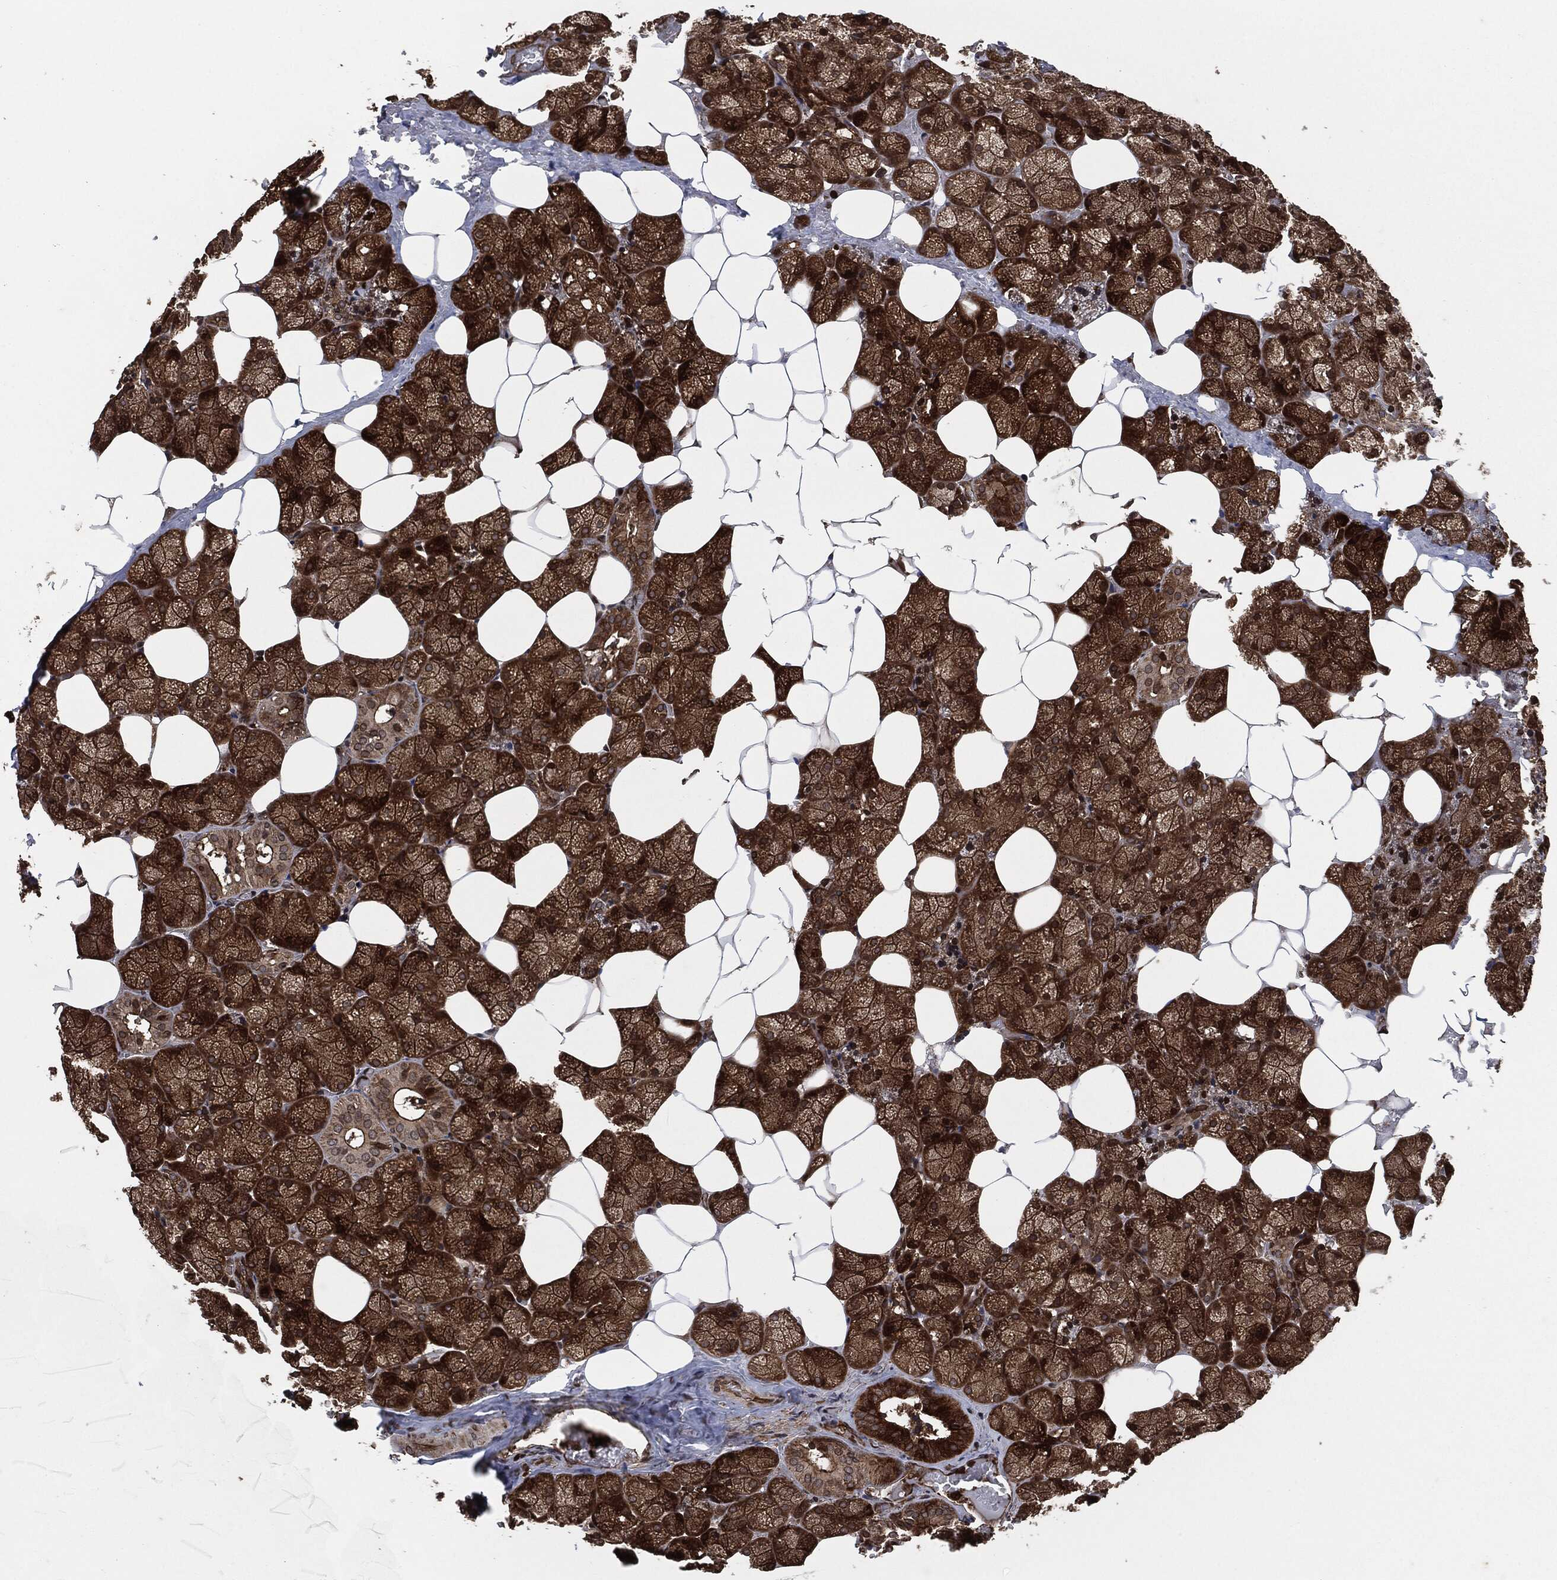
{"staining": {"intensity": "strong", "quantity": ">75%", "location": "cytoplasmic/membranous"}, "tissue": "salivary gland", "cell_type": "Glandular cells", "image_type": "normal", "snomed": [{"axis": "morphology", "description": "Normal tissue, NOS"}, {"axis": "topography", "description": "Salivary gland"}], "caption": "Immunohistochemistry of unremarkable human salivary gland exhibits high levels of strong cytoplasmic/membranous expression in approximately >75% of glandular cells. (brown staining indicates protein expression, while blue staining denotes nuclei).", "gene": "IFIT1", "patient": {"sex": "male", "age": 38}}